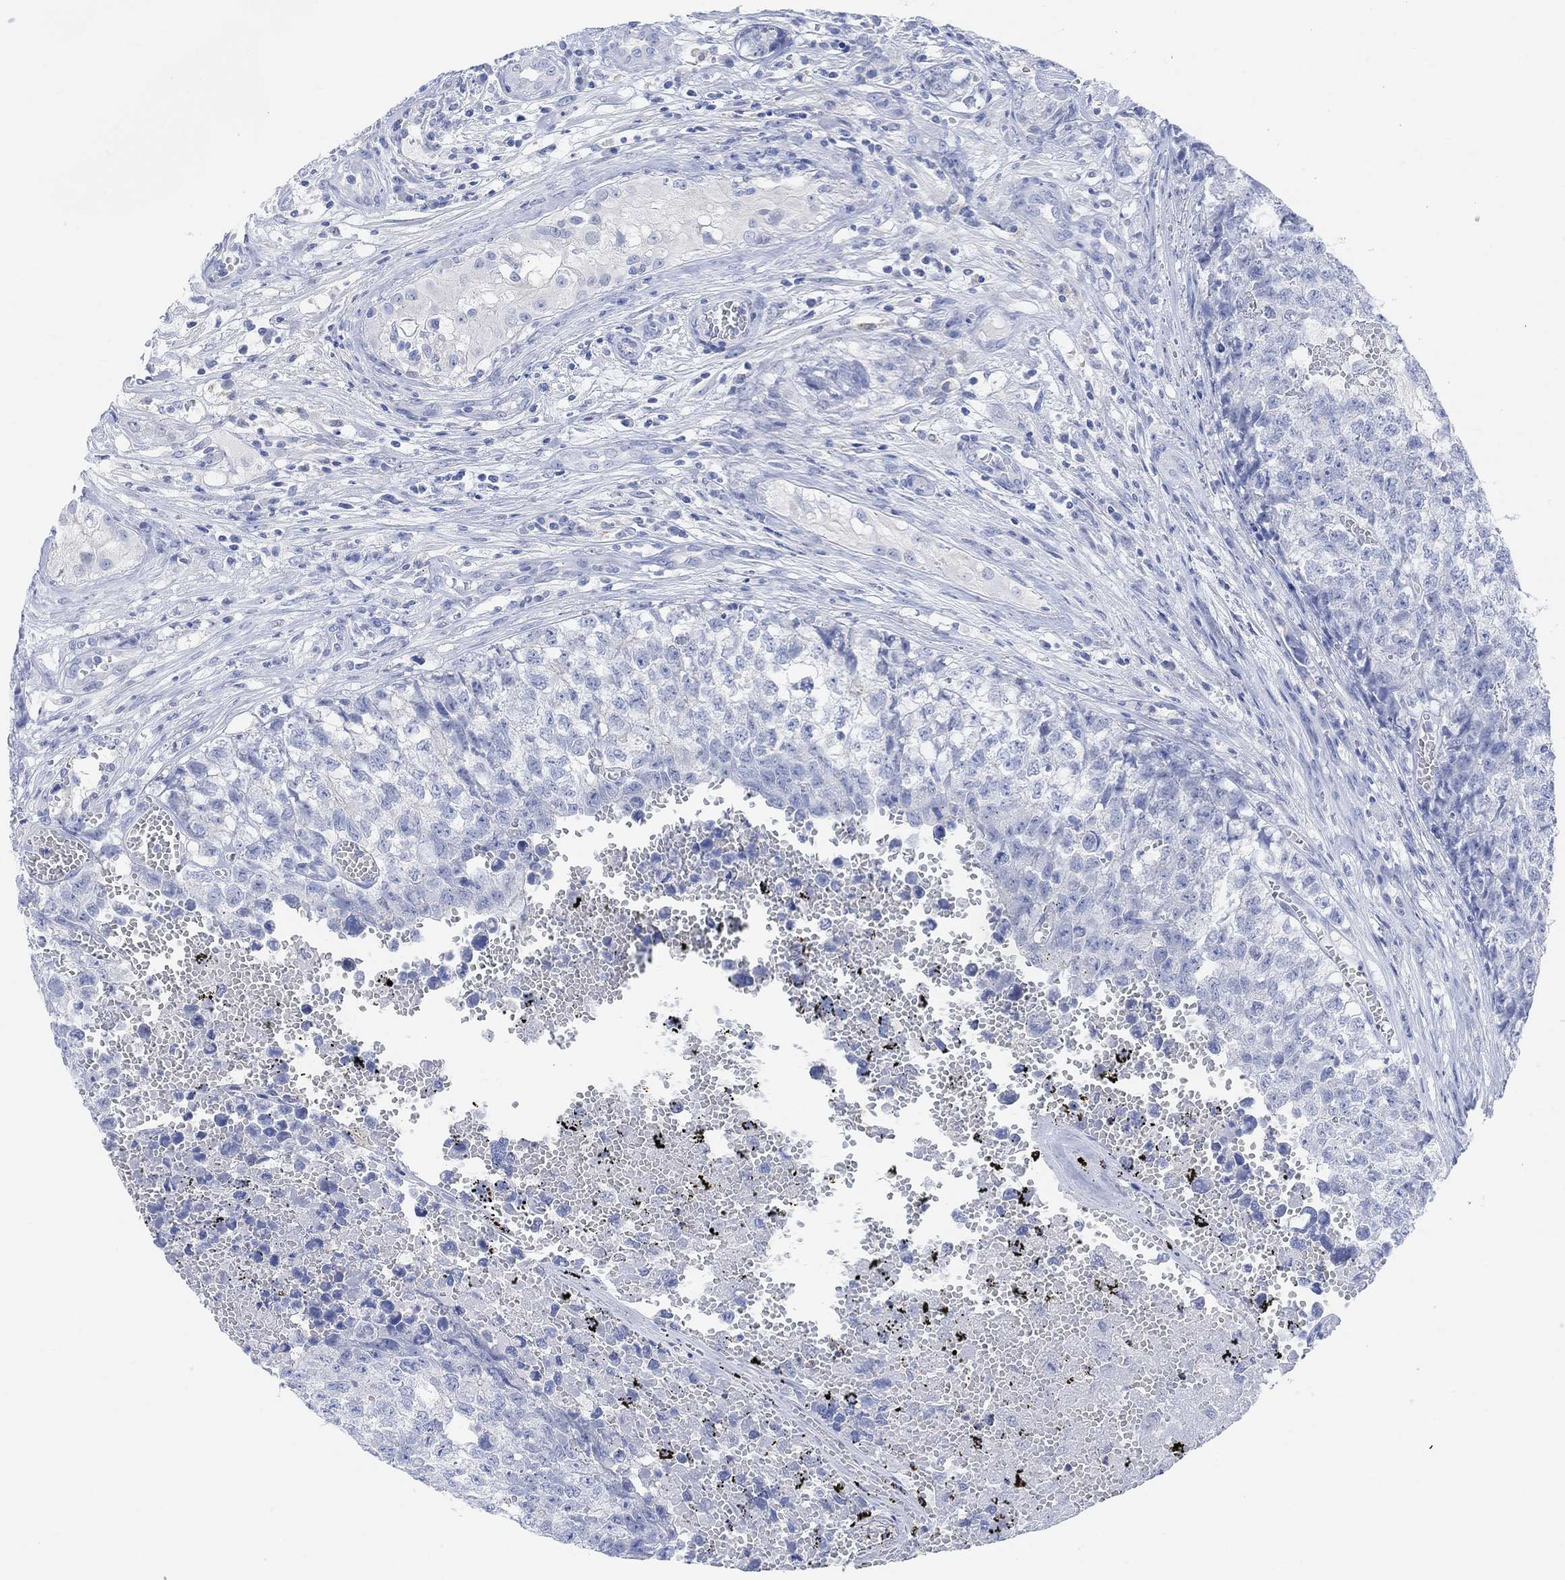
{"staining": {"intensity": "negative", "quantity": "none", "location": "none"}, "tissue": "testis cancer", "cell_type": "Tumor cells", "image_type": "cancer", "snomed": [{"axis": "morphology", "description": "Seminoma, NOS"}, {"axis": "morphology", "description": "Carcinoma, Embryonal, NOS"}, {"axis": "topography", "description": "Testis"}], "caption": "This image is of testis cancer (embryonal carcinoma) stained with IHC to label a protein in brown with the nuclei are counter-stained blue. There is no positivity in tumor cells.", "gene": "ENO4", "patient": {"sex": "male", "age": 22}}